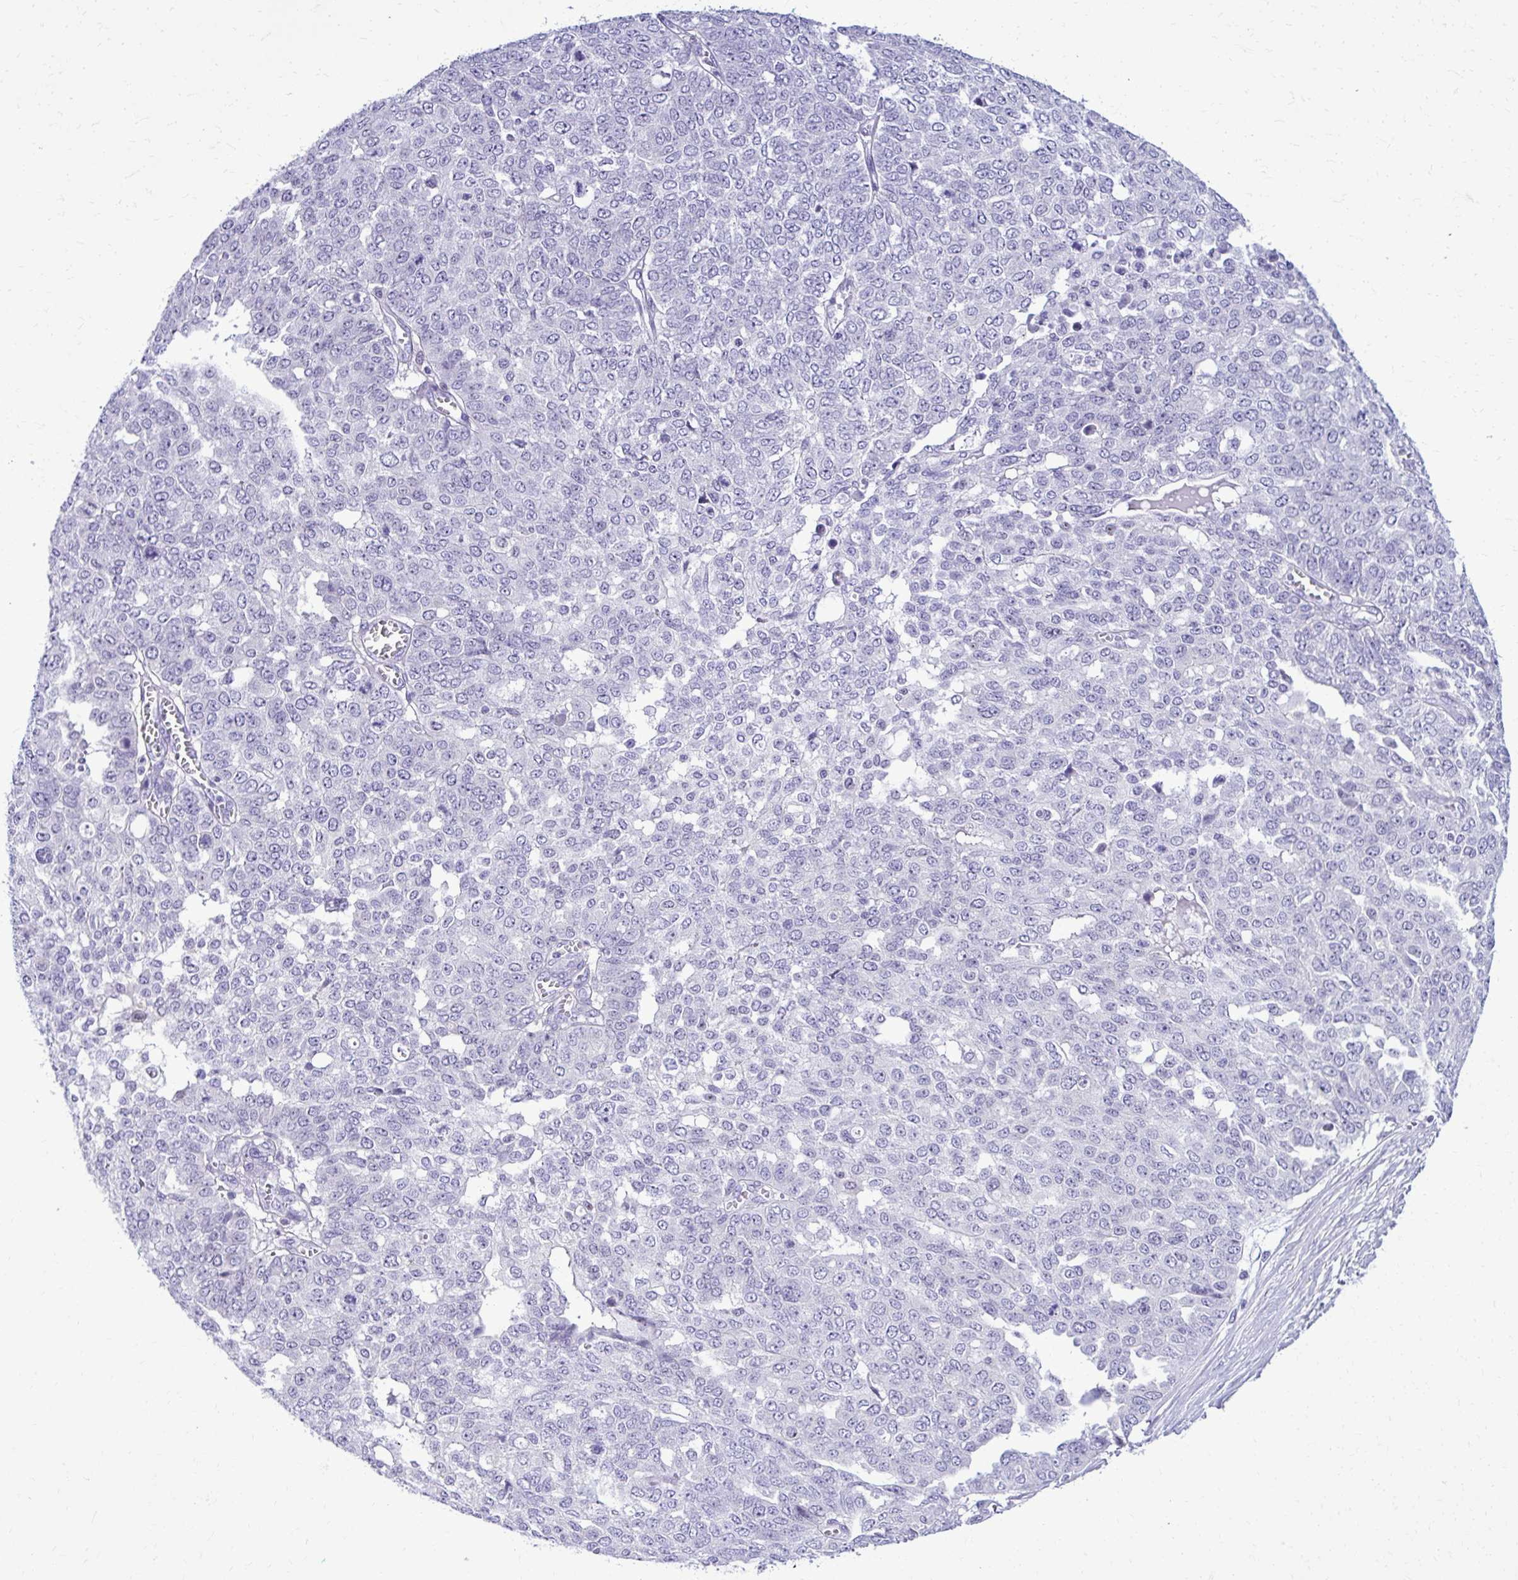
{"staining": {"intensity": "negative", "quantity": "none", "location": "none"}, "tissue": "ovarian cancer", "cell_type": "Tumor cells", "image_type": "cancer", "snomed": [{"axis": "morphology", "description": "Cystadenocarcinoma, serous, NOS"}, {"axis": "topography", "description": "Soft tissue"}, {"axis": "topography", "description": "Ovary"}], "caption": "Human ovarian serous cystadenocarcinoma stained for a protein using immunohistochemistry (IHC) exhibits no positivity in tumor cells.", "gene": "RASL11B", "patient": {"sex": "female", "age": 57}}